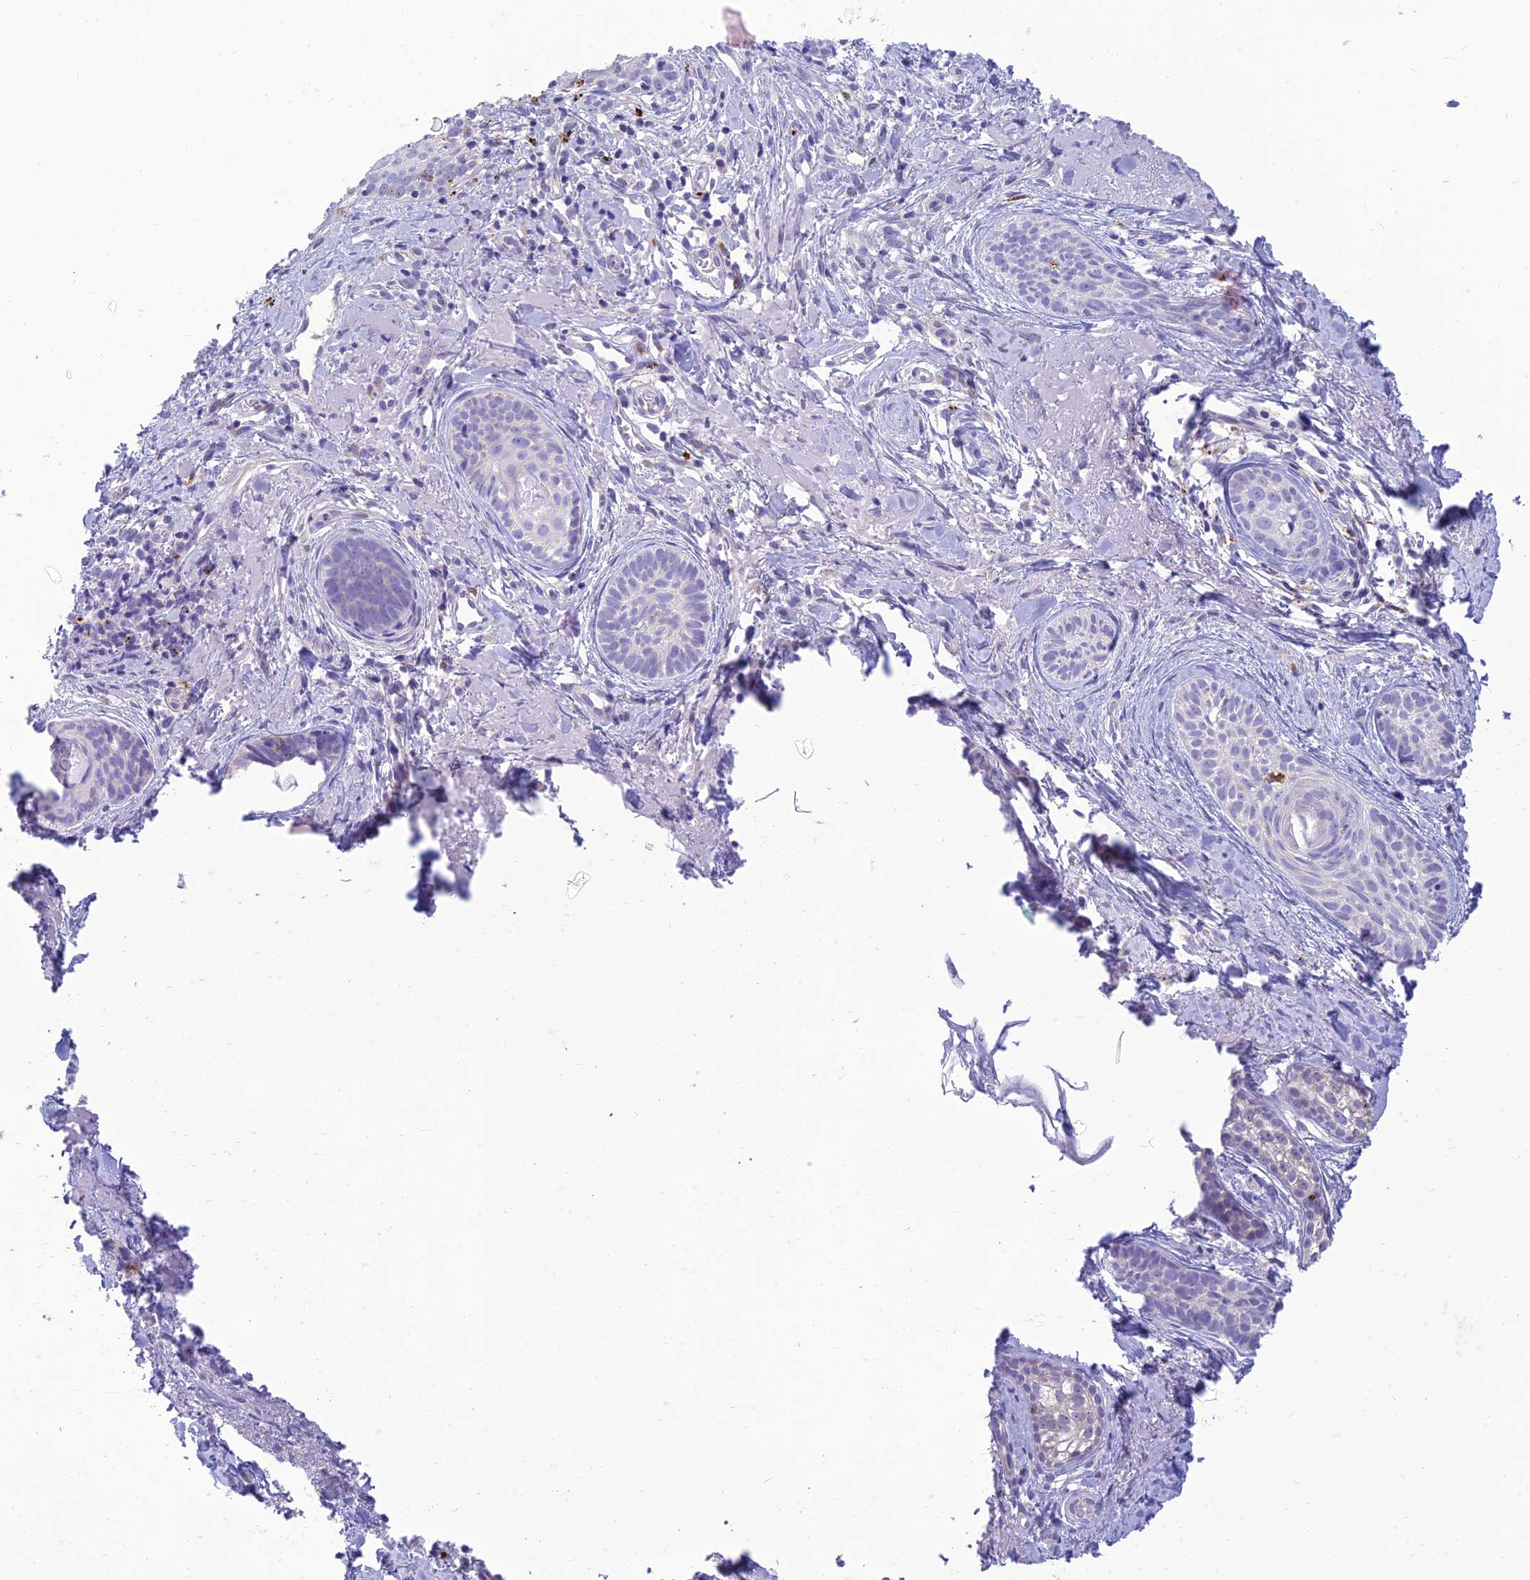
{"staining": {"intensity": "negative", "quantity": "none", "location": "none"}, "tissue": "skin cancer", "cell_type": "Tumor cells", "image_type": "cancer", "snomed": [{"axis": "morphology", "description": "Basal cell carcinoma"}, {"axis": "topography", "description": "Skin"}], "caption": "Tumor cells are negative for protein expression in human skin basal cell carcinoma. Brightfield microscopy of immunohistochemistry (IHC) stained with DAB (3,3'-diaminobenzidine) (brown) and hematoxylin (blue), captured at high magnification.", "gene": "DHDH", "patient": {"sex": "female", "age": 76}}